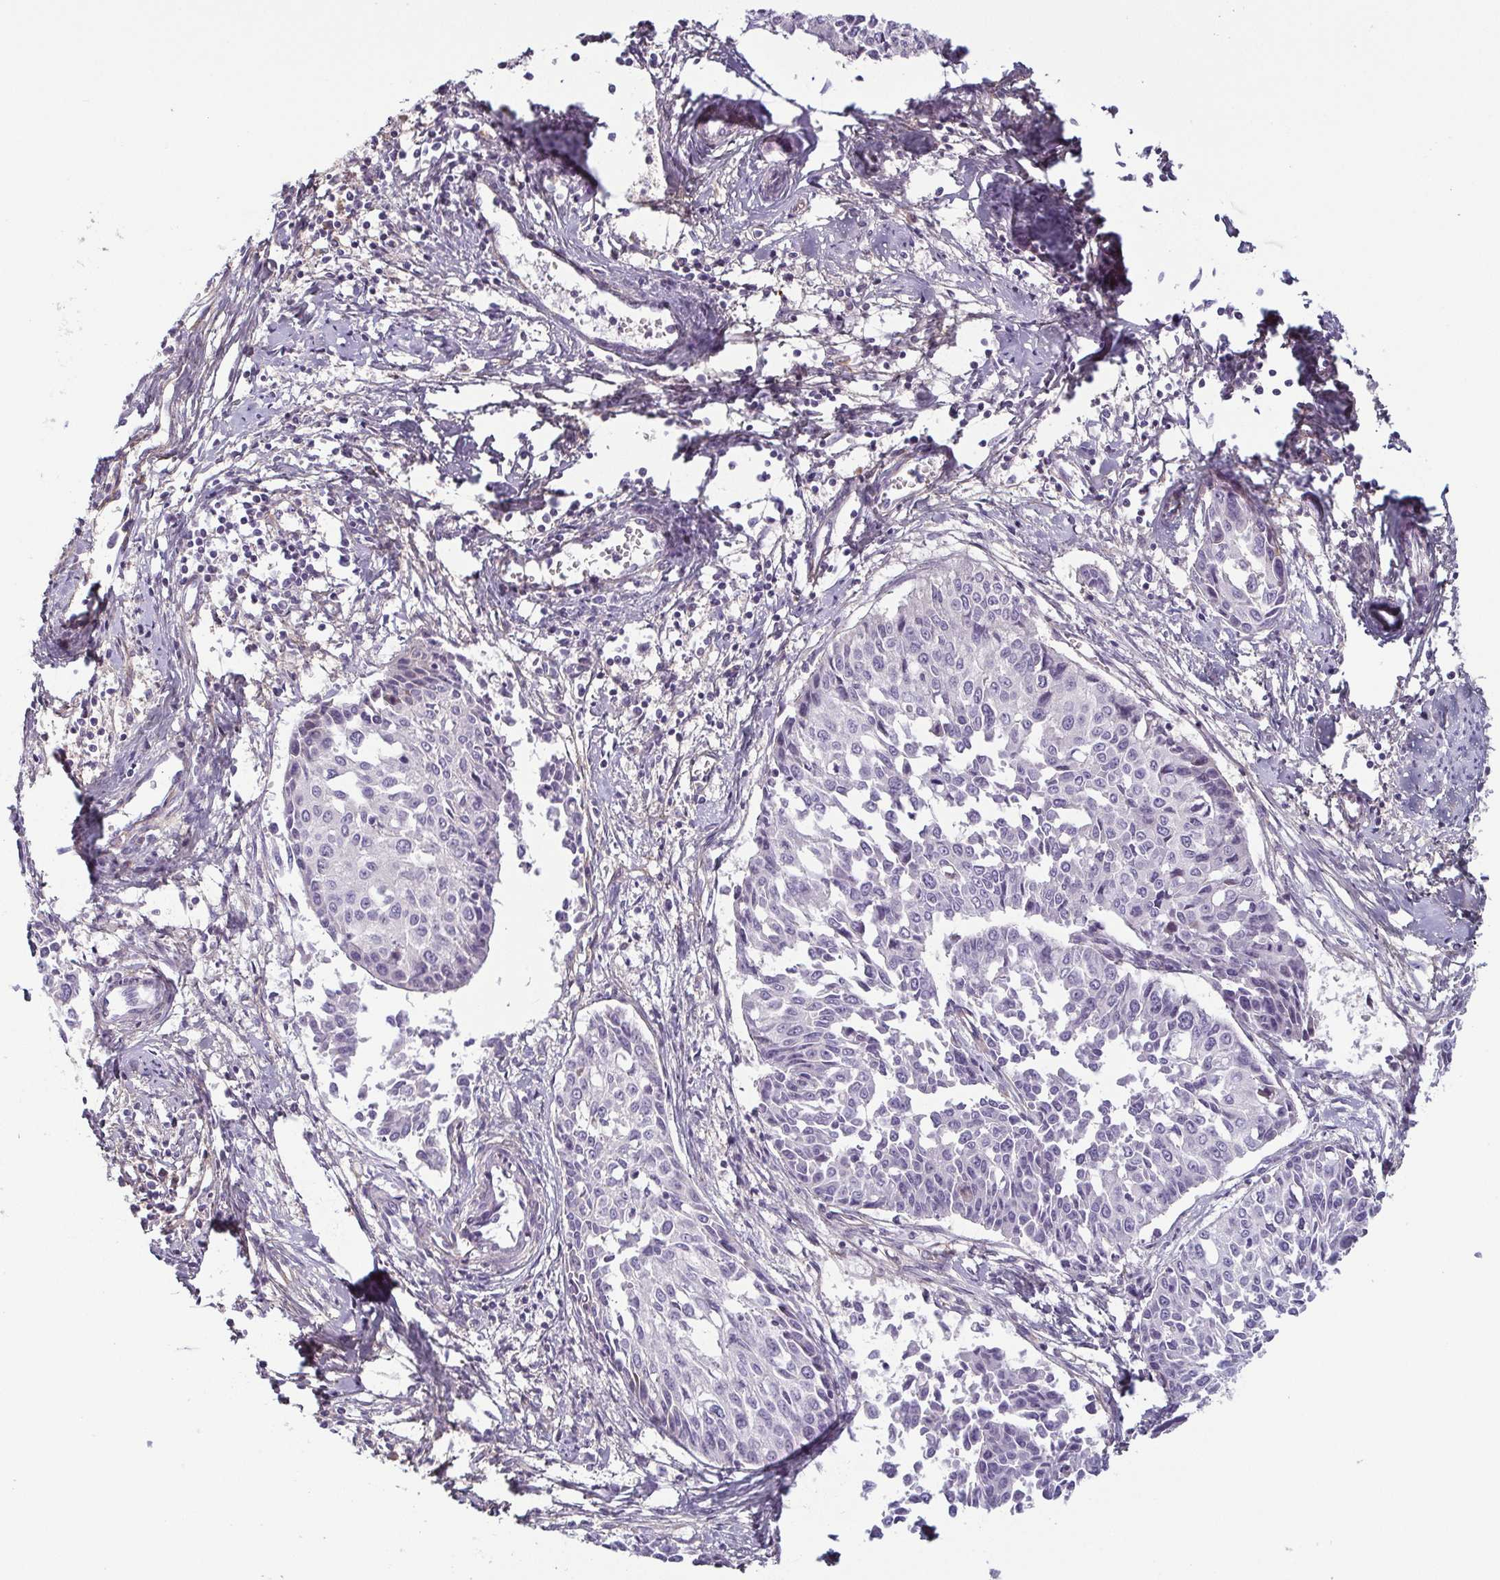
{"staining": {"intensity": "negative", "quantity": "none", "location": "none"}, "tissue": "cervical cancer", "cell_type": "Tumor cells", "image_type": "cancer", "snomed": [{"axis": "morphology", "description": "Squamous cell carcinoma, NOS"}, {"axis": "topography", "description": "Cervix"}], "caption": "Cervical squamous cell carcinoma was stained to show a protein in brown. There is no significant positivity in tumor cells. (DAB (3,3'-diaminobenzidine) IHC, high magnification).", "gene": "ECM1", "patient": {"sex": "female", "age": 50}}